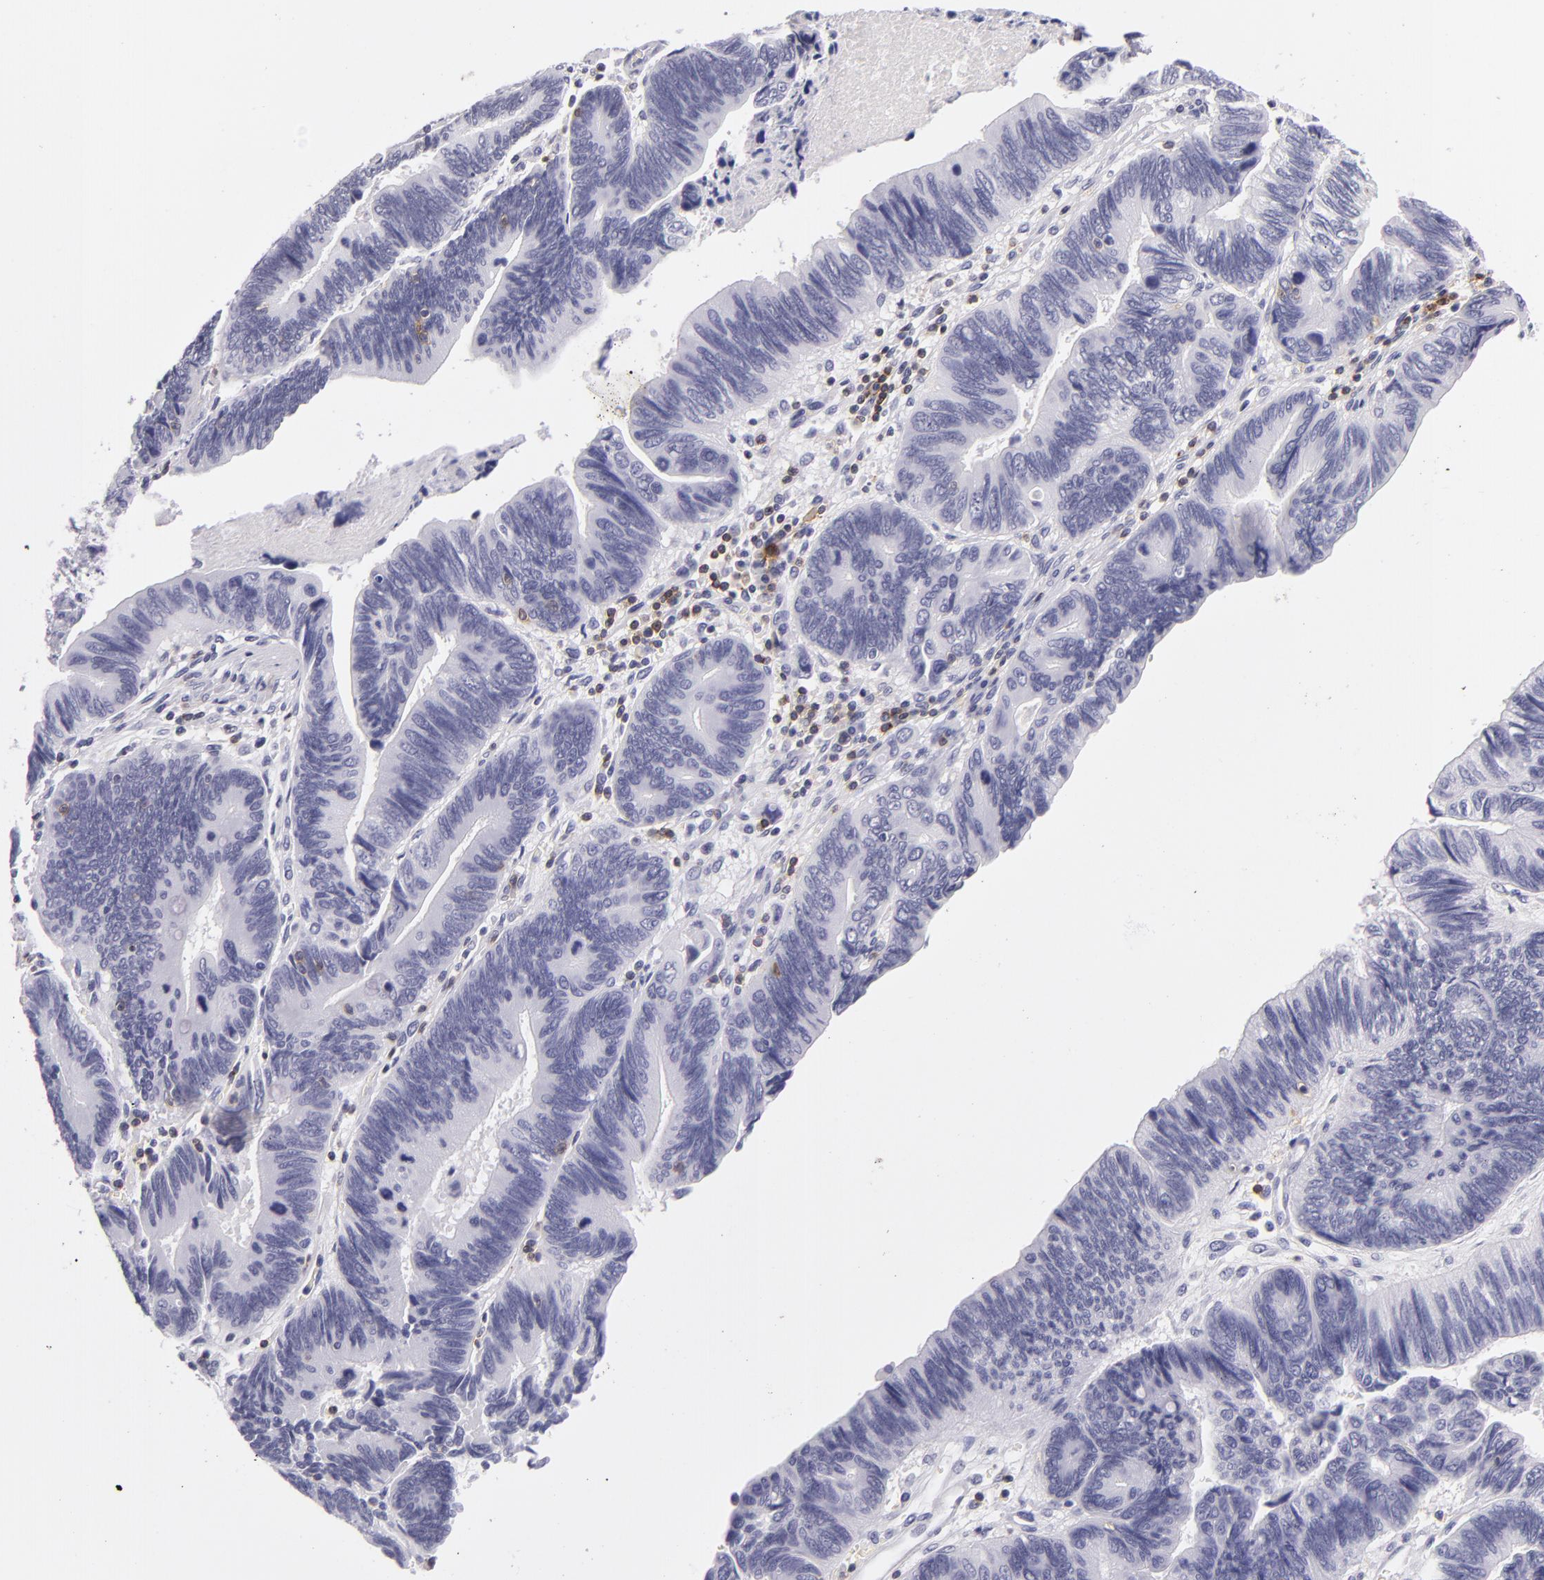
{"staining": {"intensity": "negative", "quantity": "none", "location": "none"}, "tissue": "pancreatic cancer", "cell_type": "Tumor cells", "image_type": "cancer", "snomed": [{"axis": "morphology", "description": "Adenocarcinoma, NOS"}, {"axis": "topography", "description": "Pancreas"}], "caption": "The immunohistochemistry (IHC) photomicrograph has no significant positivity in tumor cells of pancreatic cancer (adenocarcinoma) tissue.", "gene": "CD48", "patient": {"sex": "female", "age": 70}}